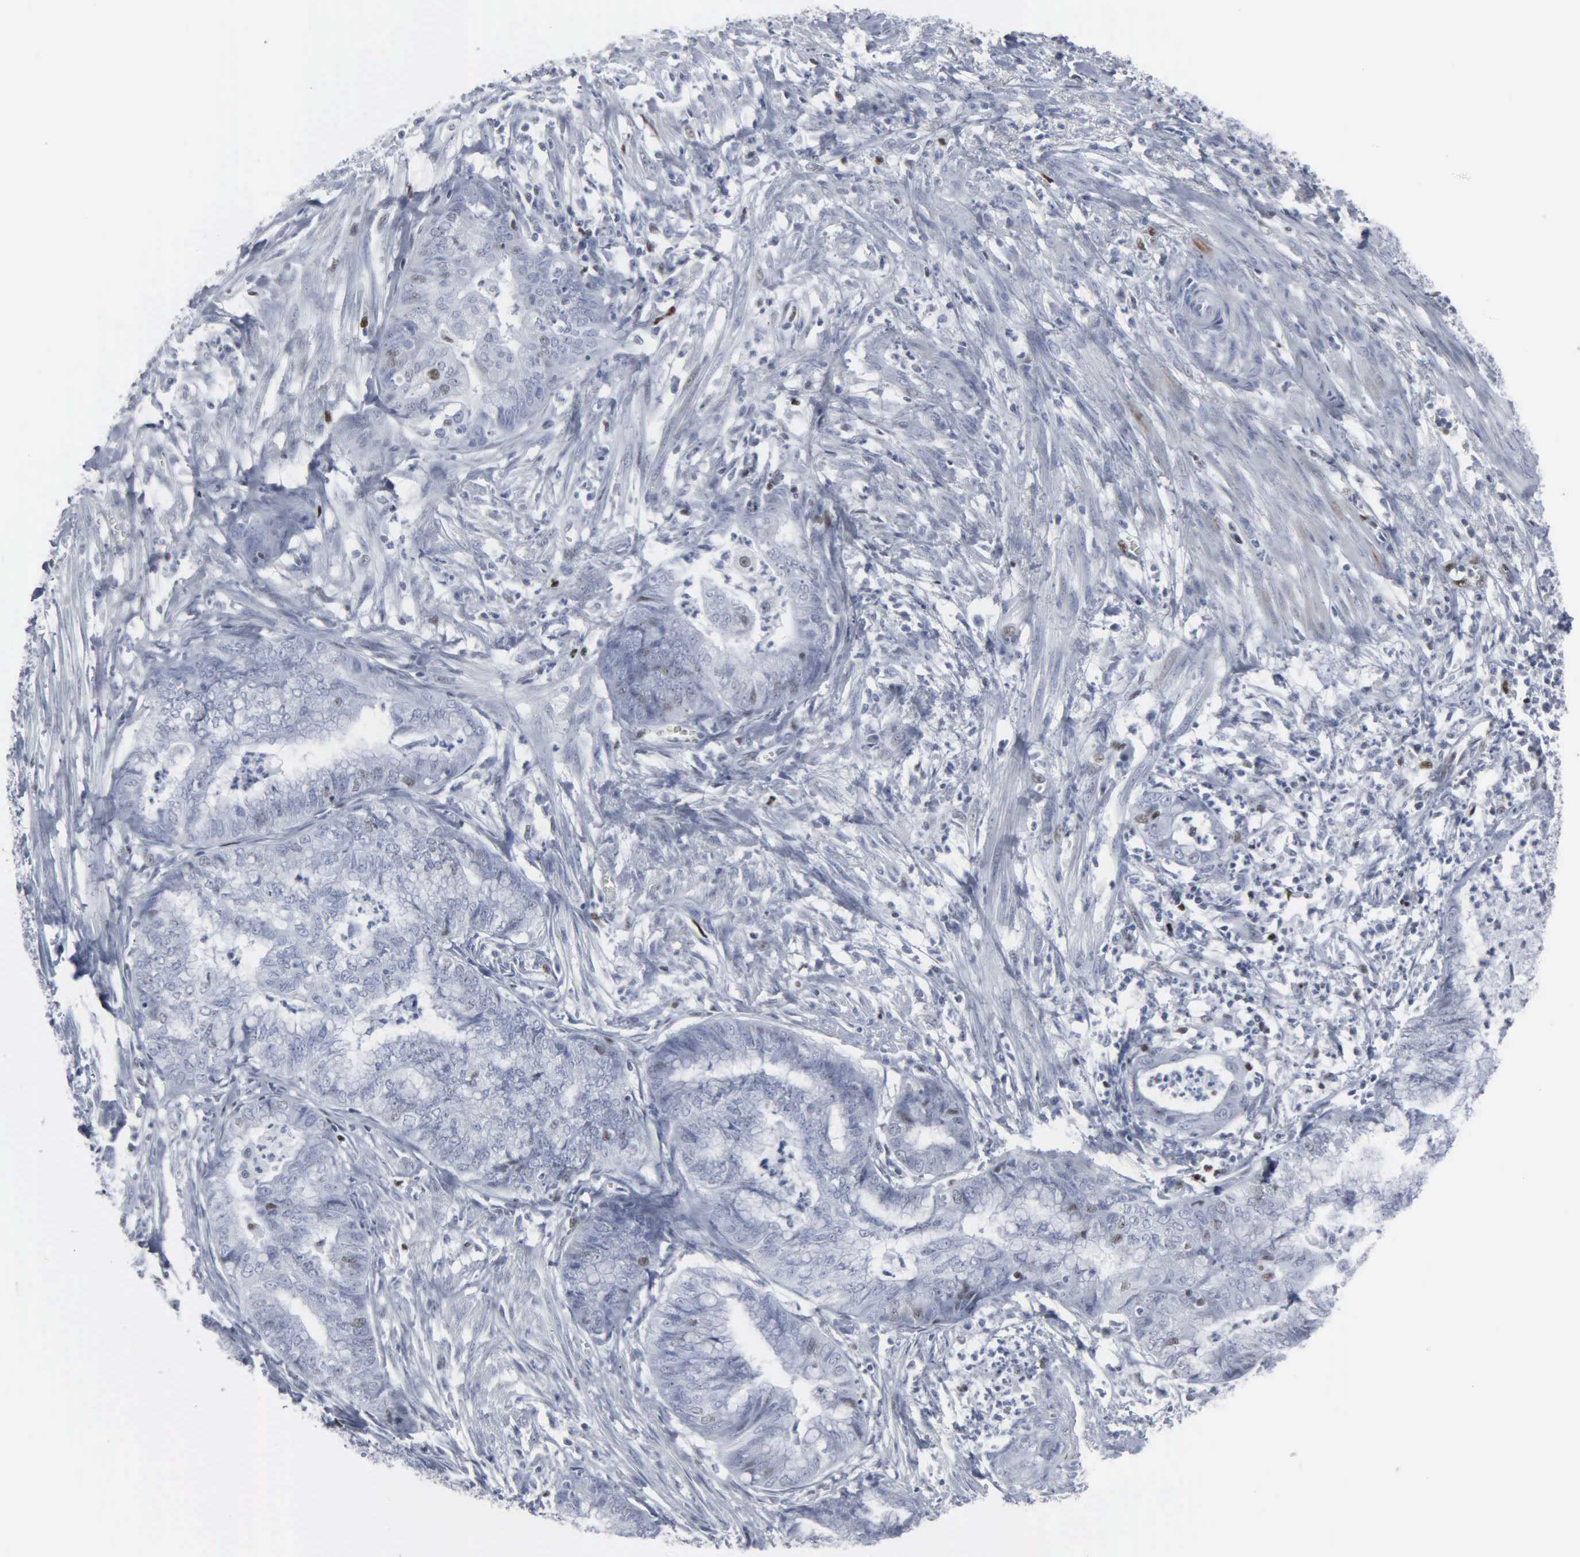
{"staining": {"intensity": "negative", "quantity": "none", "location": "none"}, "tissue": "endometrial cancer", "cell_type": "Tumor cells", "image_type": "cancer", "snomed": [{"axis": "morphology", "description": "Necrosis, NOS"}, {"axis": "morphology", "description": "Adenocarcinoma, NOS"}, {"axis": "topography", "description": "Endometrium"}], "caption": "Endometrial cancer (adenocarcinoma) stained for a protein using immunohistochemistry shows no staining tumor cells.", "gene": "CCND3", "patient": {"sex": "female", "age": 79}}